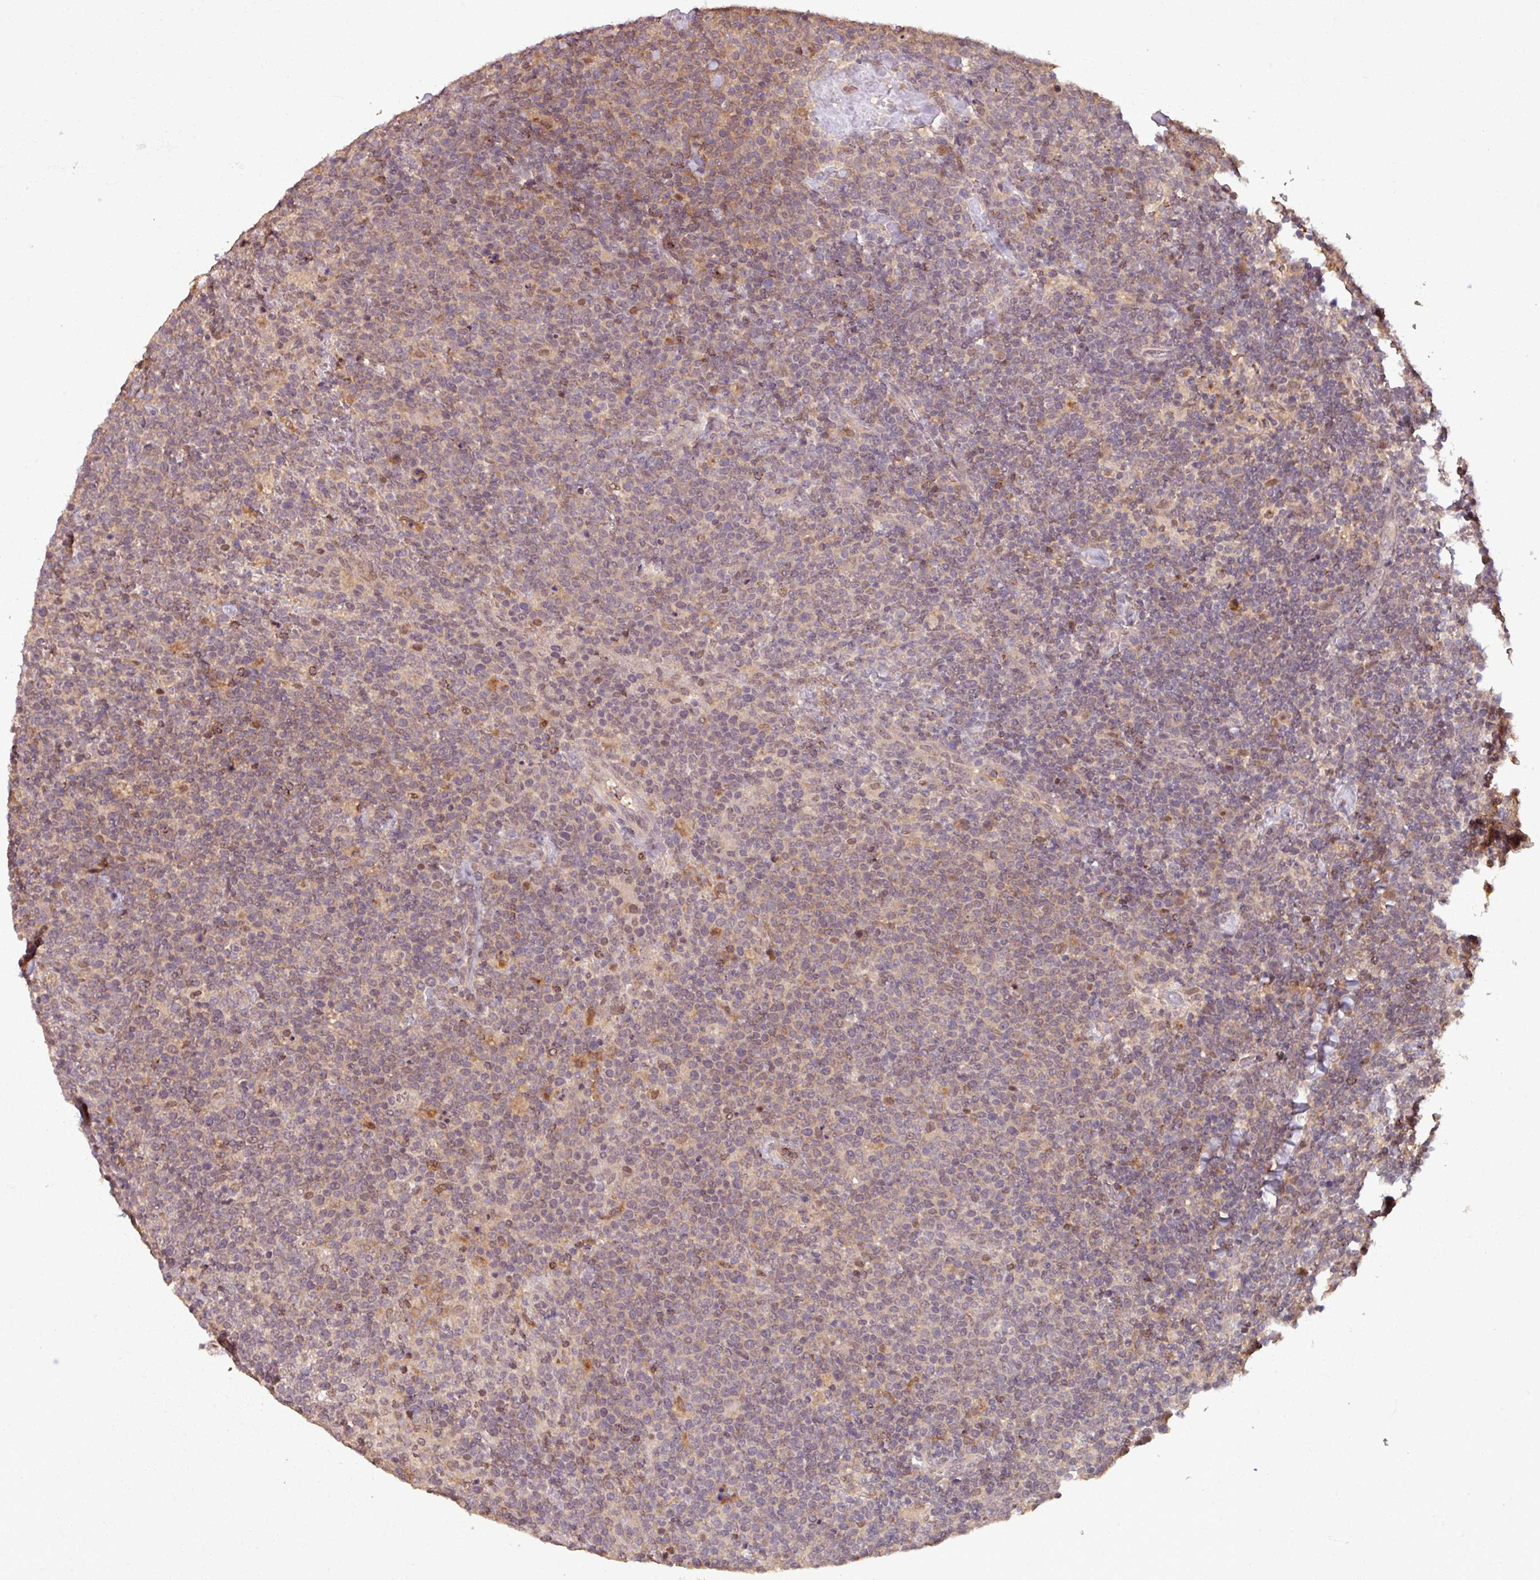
{"staining": {"intensity": "weak", "quantity": "25%-75%", "location": "cytoplasmic/membranous"}, "tissue": "lymphoma", "cell_type": "Tumor cells", "image_type": "cancer", "snomed": [{"axis": "morphology", "description": "Malignant lymphoma, non-Hodgkin's type, High grade"}, {"axis": "topography", "description": "Lymph node"}], "caption": "The immunohistochemical stain highlights weak cytoplasmic/membranous staining in tumor cells of lymphoma tissue. Using DAB (brown) and hematoxylin (blue) stains, captured at high magnification using brightfield microscopy.", "gene": "OR6B1", "patient": {"sex": "male", "age": 61}}